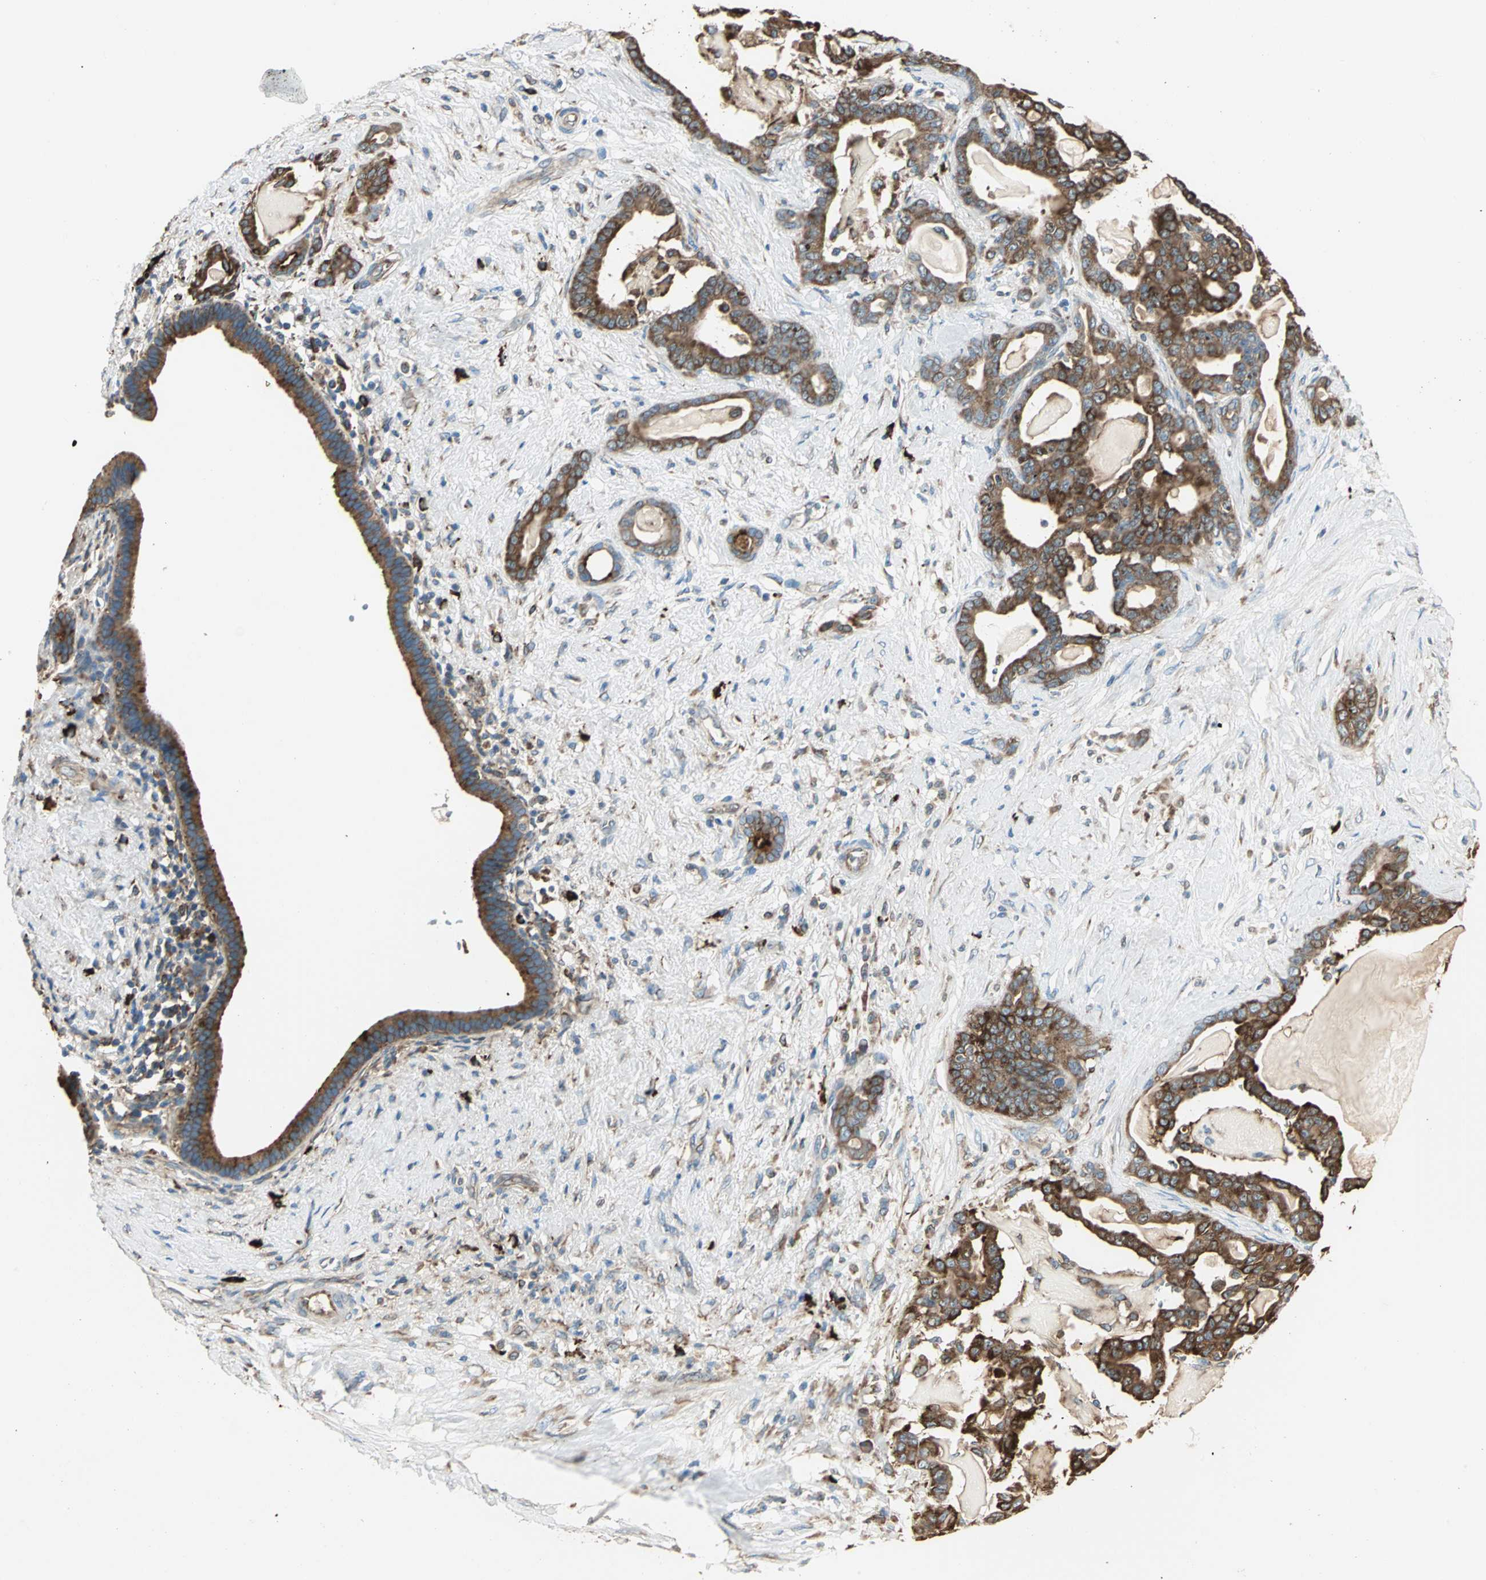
{"staining": {"intensity": "strong", "quantity": ">75%", "location": "cytoplasmic/membranous"}, "tissue": "pancreatic cancer", "cell_type": "Tumor cells", "image_type": "cancer", "snomed": [{"axis": "morphology", "description": "Adenocarcinoma, NOS"}, {"axis": "topography", "description": "Pancreas"}], "caption": "Brown immunohistochemical staining in pancreatic cancer shows strong cytoplasmic/membranous positivity in about >75% of tumor cells.", "gene": "PDIA4", "patient": {"sex": "male", "age": 63}}